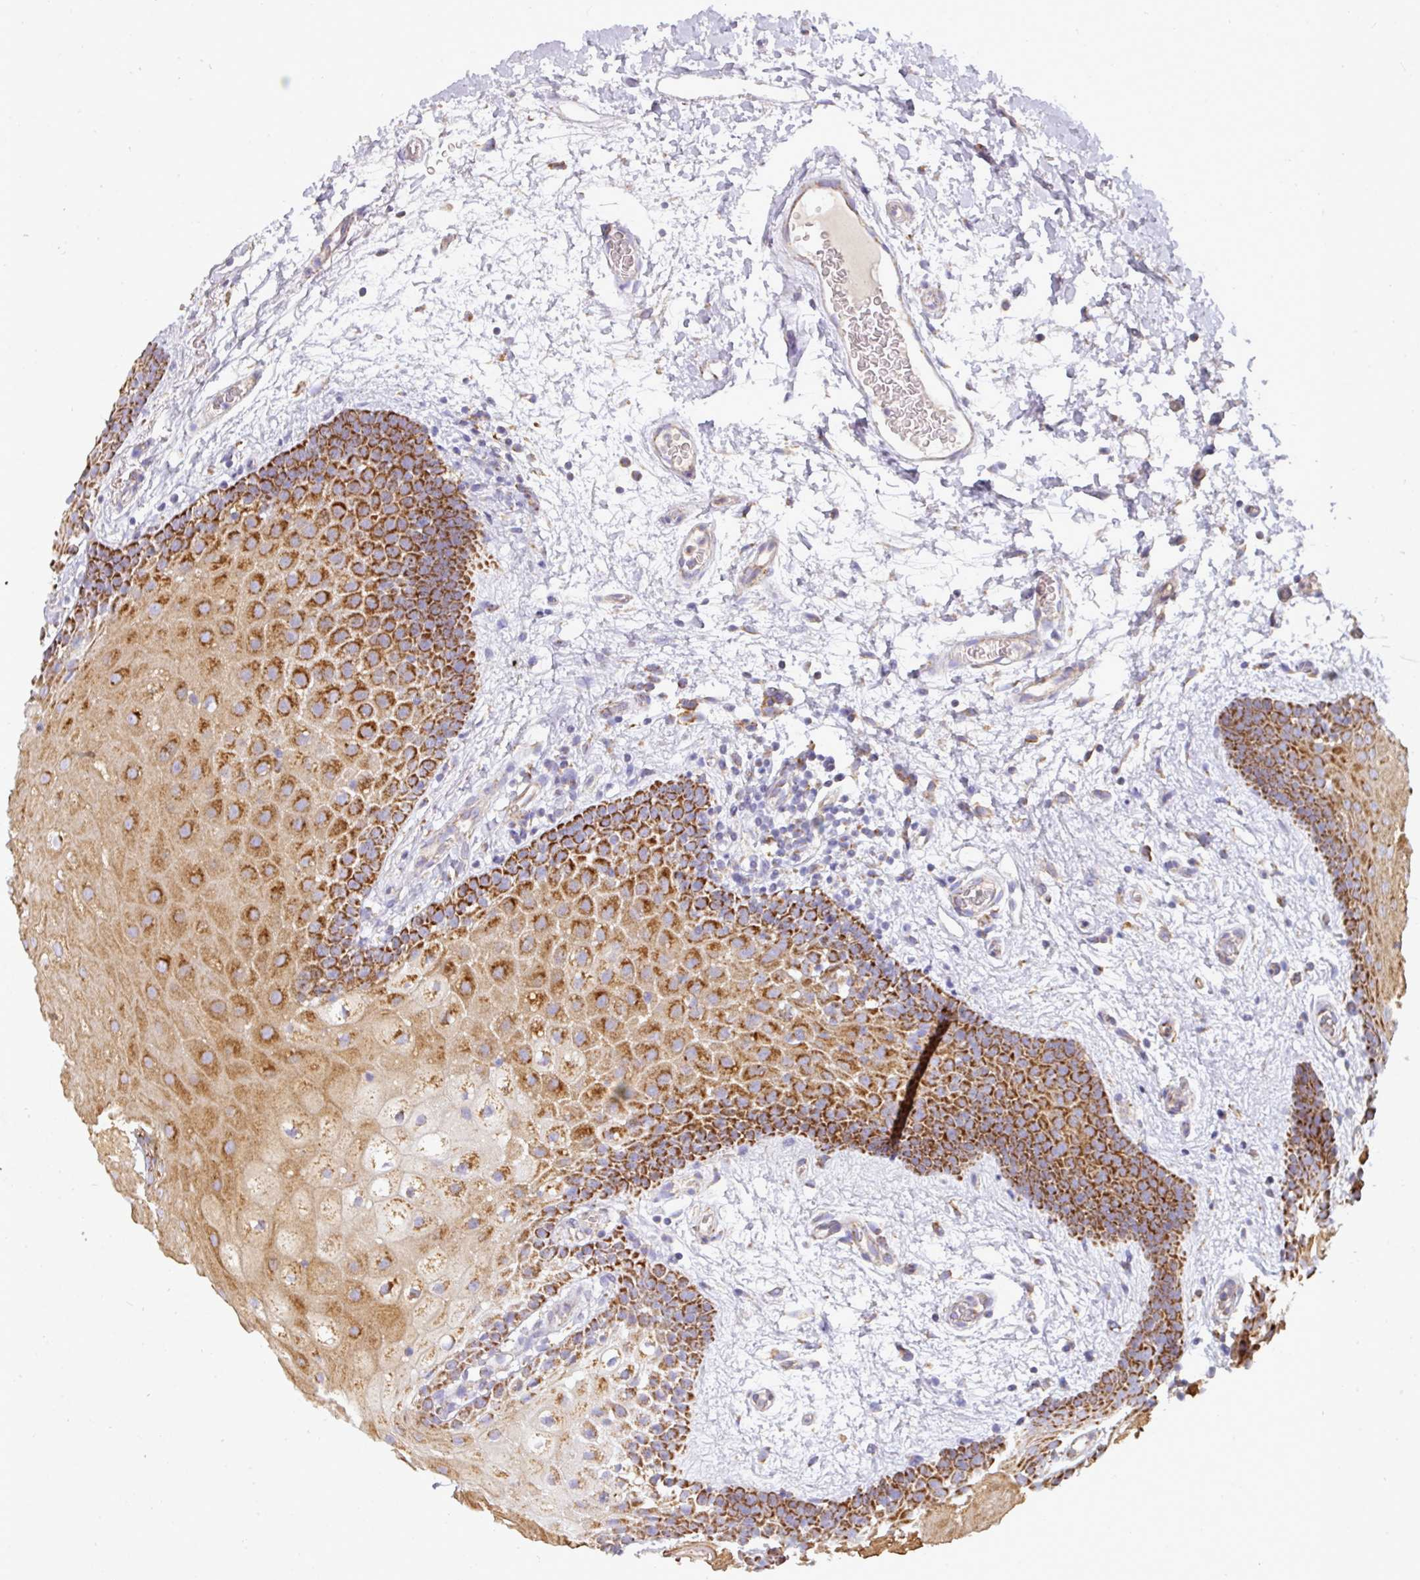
{"staining": {"intensity": "strong", "quantity": ">75%", "location": "cytoplasmic/membranous"}, "tissue": "oral mucosa", "cell_type": "Squamous epithelial cells", "image_type": "normal", "snomed": [{"axis": "morphology", "description": "Normal tissue, NOS"}, {"axis": "morphology", "description": "Squamous cell carcinoma, NOS"}, {"axis": "topography", "description": "Oral tissue"}, {"axis": "topography", "description": "Tounge, NOS"}, {"axis": "topography", "description": "Head-Neck"}], "caption": "This histopathology image shows immunohistochemistry (IHC) staining of normal oral mucosa, with high strong cytoplasmic/membranous staining in approximately >75% of squamous epithelial cells.", "gene": "UQCRFS1", "patient": {"sex": "male", "age": 76}}